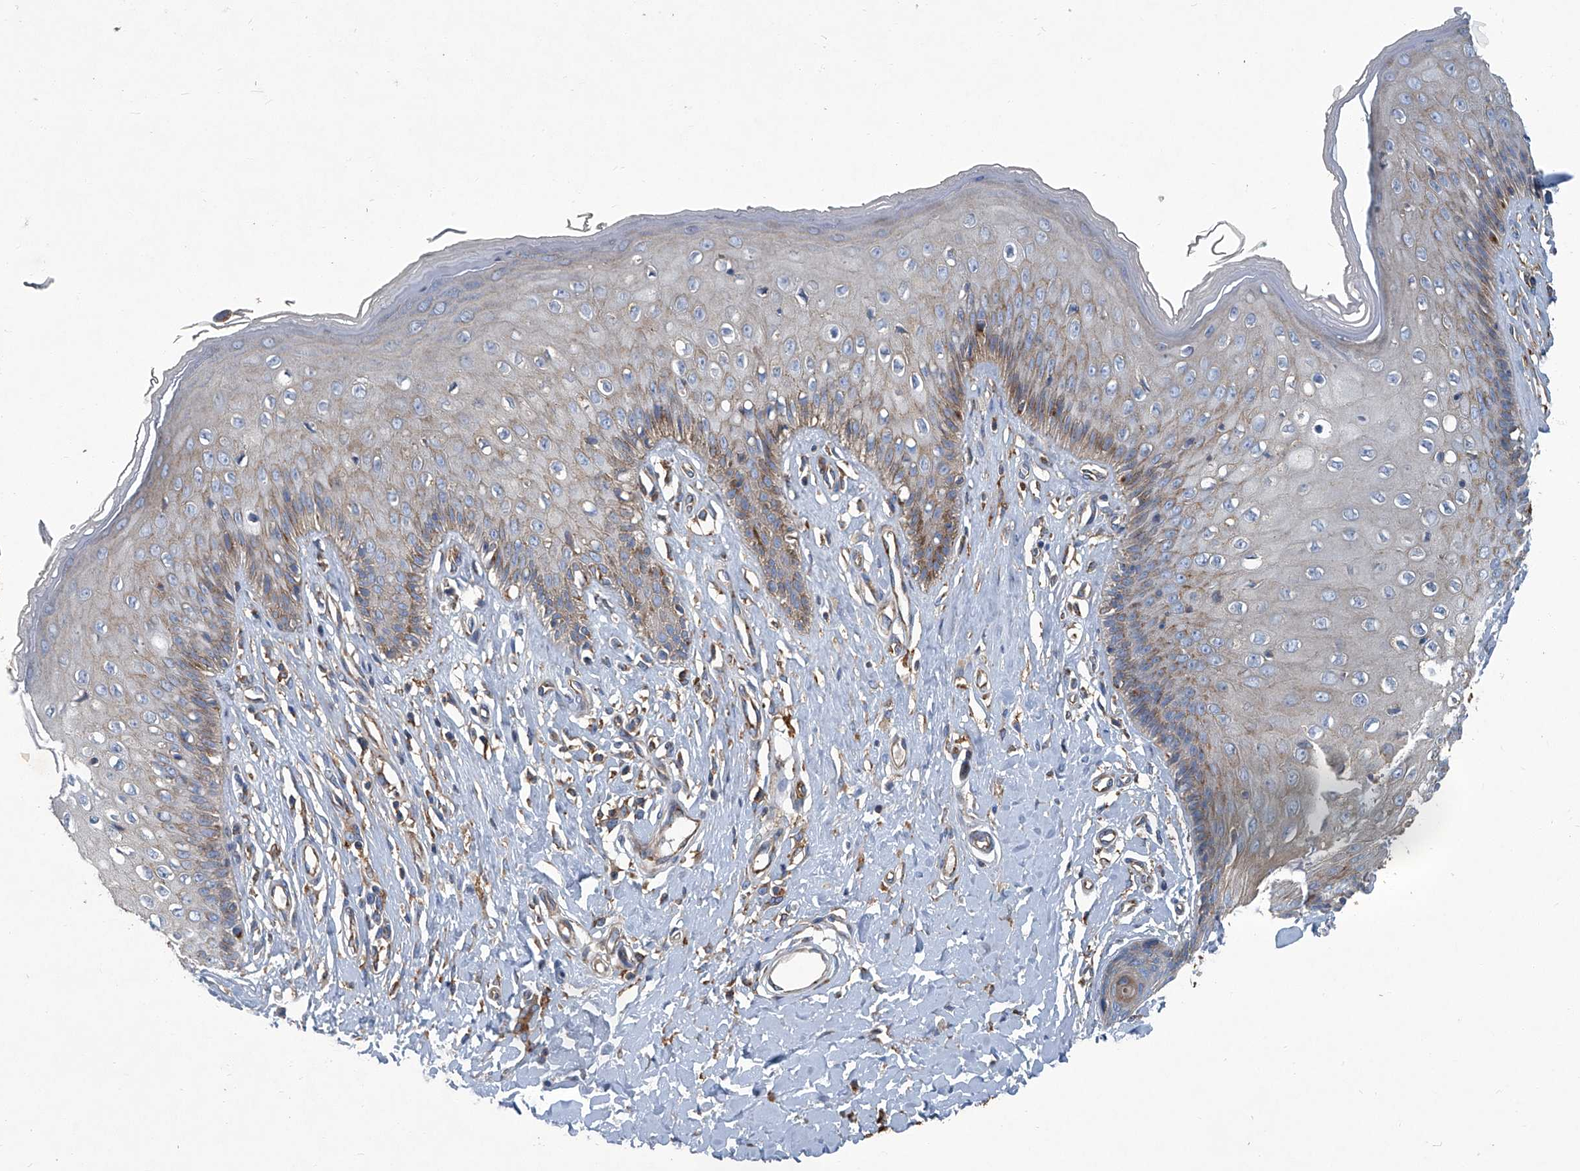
{"staining": {"intensity": "weak", "quantity": "25%-75%", "location": "cytoplasmic/membranous"}, "tissue": "skin", "cell_type": "Epidermal cells", "image_type": "normal", "snomed": [{"axis": "morphology", "description": "Normal tissue, NOS"}, {"axis": "morphology", "description": "Squamous cell carcinoma, NOS"}, {"axis": "topography", "description": "Vulva"}], "caption": "Protein expression by IHC demonstrates weak cytoplasmic/membranous positivity in about 25%-75% of epidermal cells in normal skin.", "gene": "PIGH", "patient": {"sex": "female", "age": 85}}